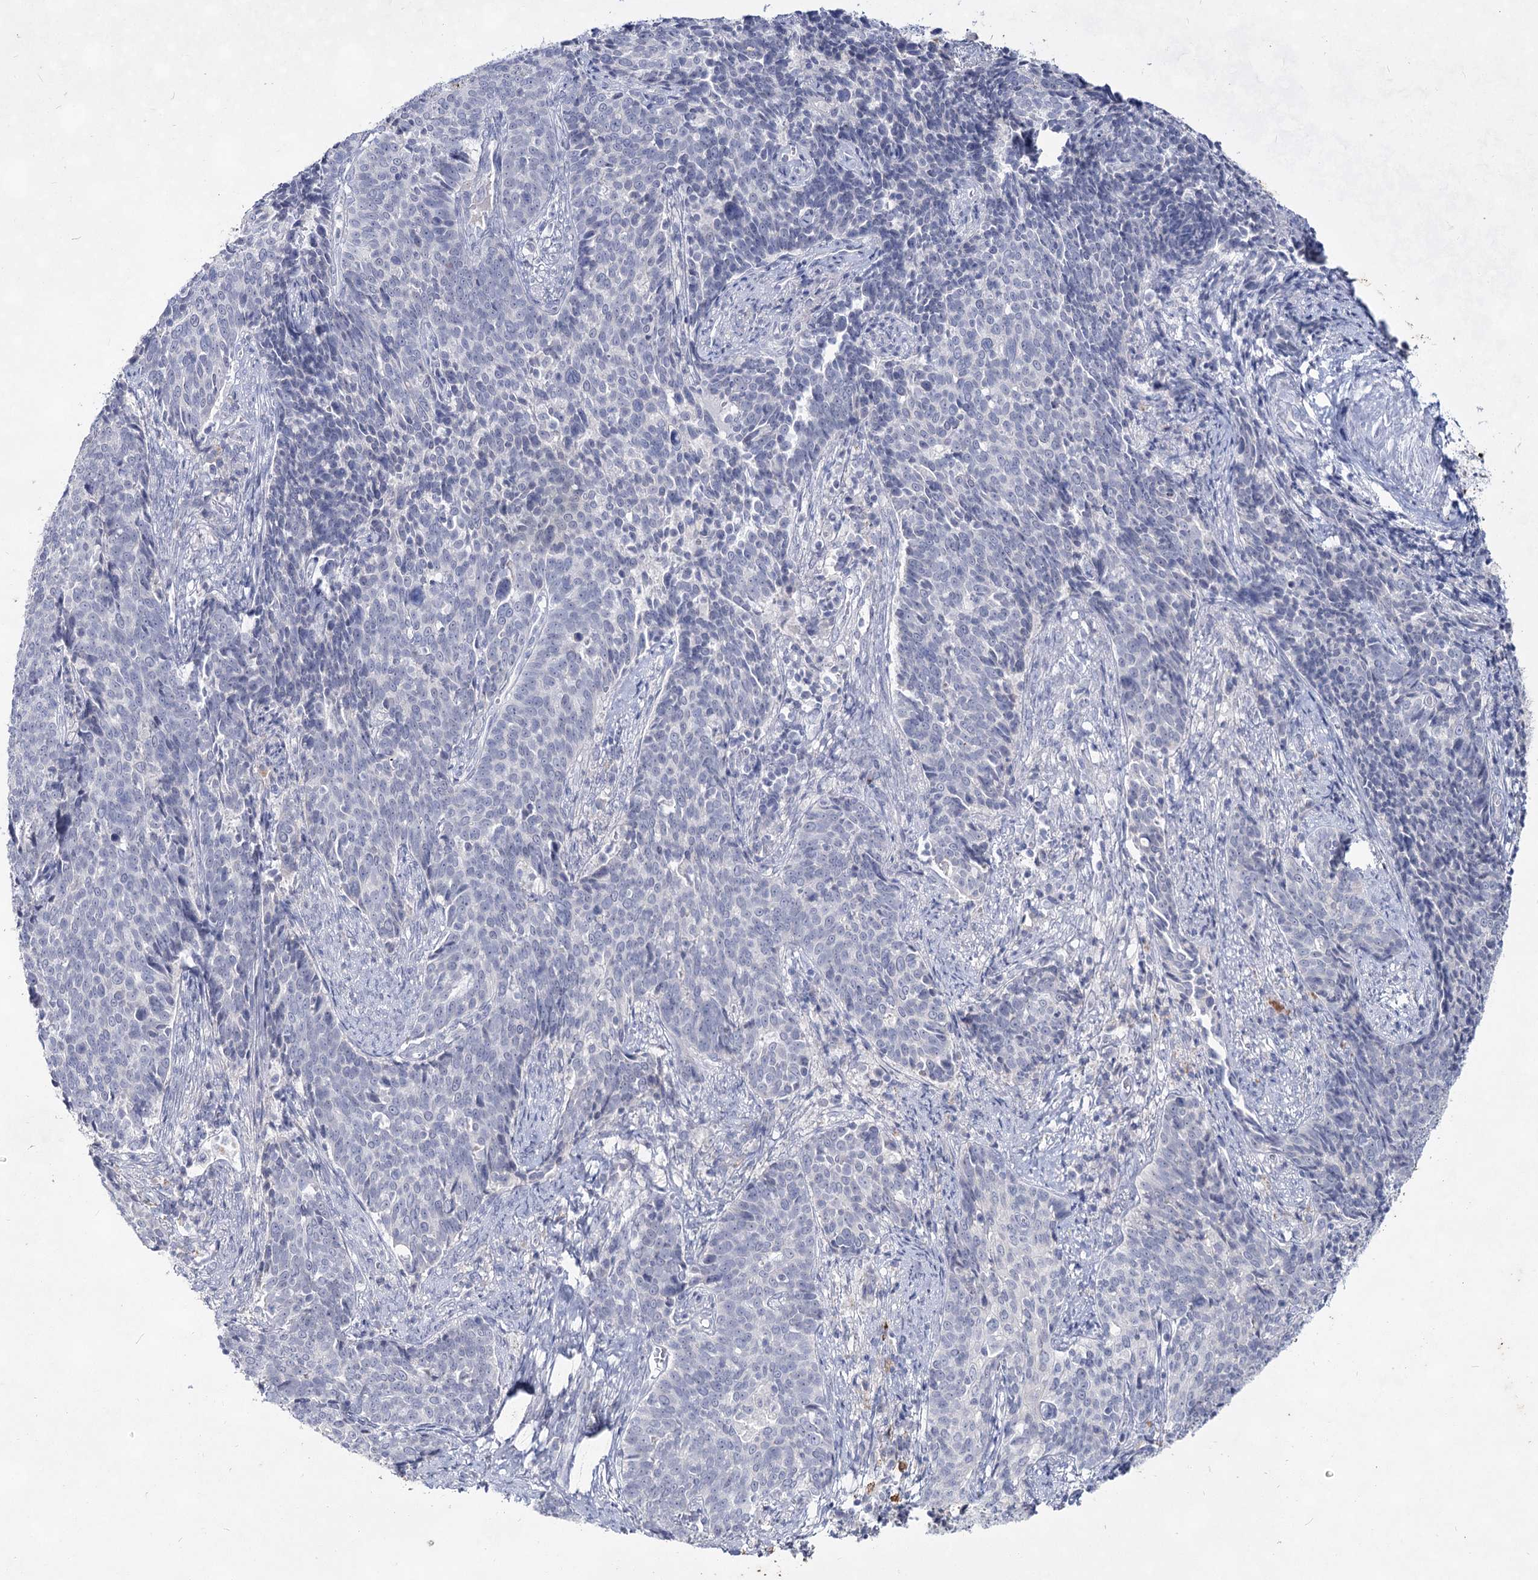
{"staining": {"intensity": "negative", "quantity": "none", "location": "none"}, "tissue": "cervical cancer", "cell_type": "Tumor cells", "image_type": "cancer", "snomed": [{"axis": "morphology", "description": "Squamous cell carcinoma, NOS"}, {"axis": "topography", "description": "Cervix"}], "caption": "This is an IHC micrograph of human squamous cell carcinoma (cervical). There is no positivity in tumor cells.", "gene": "CCDC73", "patient": {"sex": "female", "age": 39}}